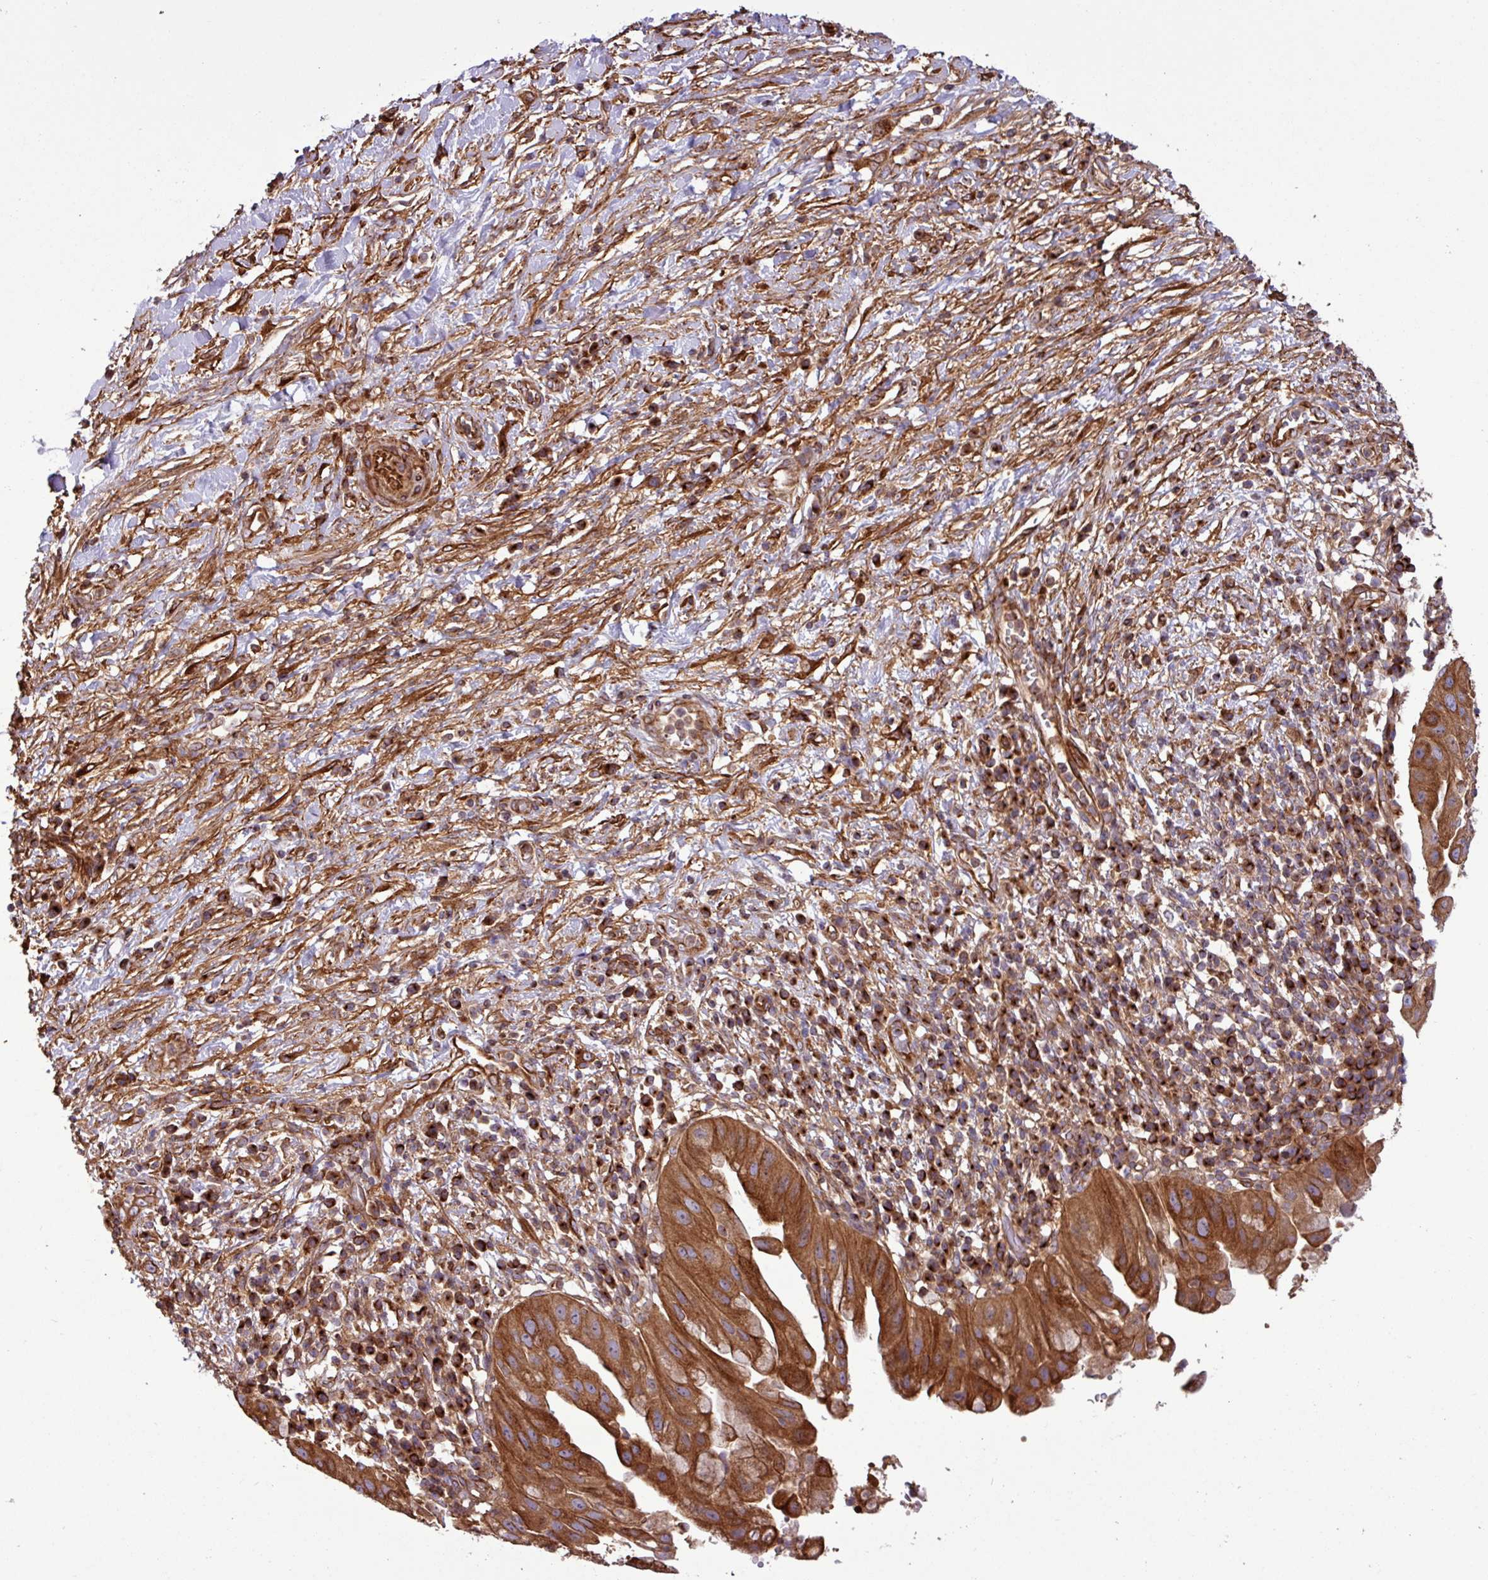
{"staining": {"intensity": "strong", "quantity": ">75%", "location": "cytoplasmic/membranous"}, "tissue": "pancreatic cancer", "cell_type": "Tumor cells", "image_type": "cancer", "snomed": [{"axis": "morphology", "description": "Adenocarcinoma, NOS"}, {"axis": "topography", "description": "Pancreas"}], "caption": "An image showing strong cytoplasmic/membranous staining in approximately >75% of tumor cells in adenocarcinoma (pancreatic), as visualized by brown immunohistochemical staining.", "gene": "ZNF300", "patient": {"sex": "male", "age": 68}}